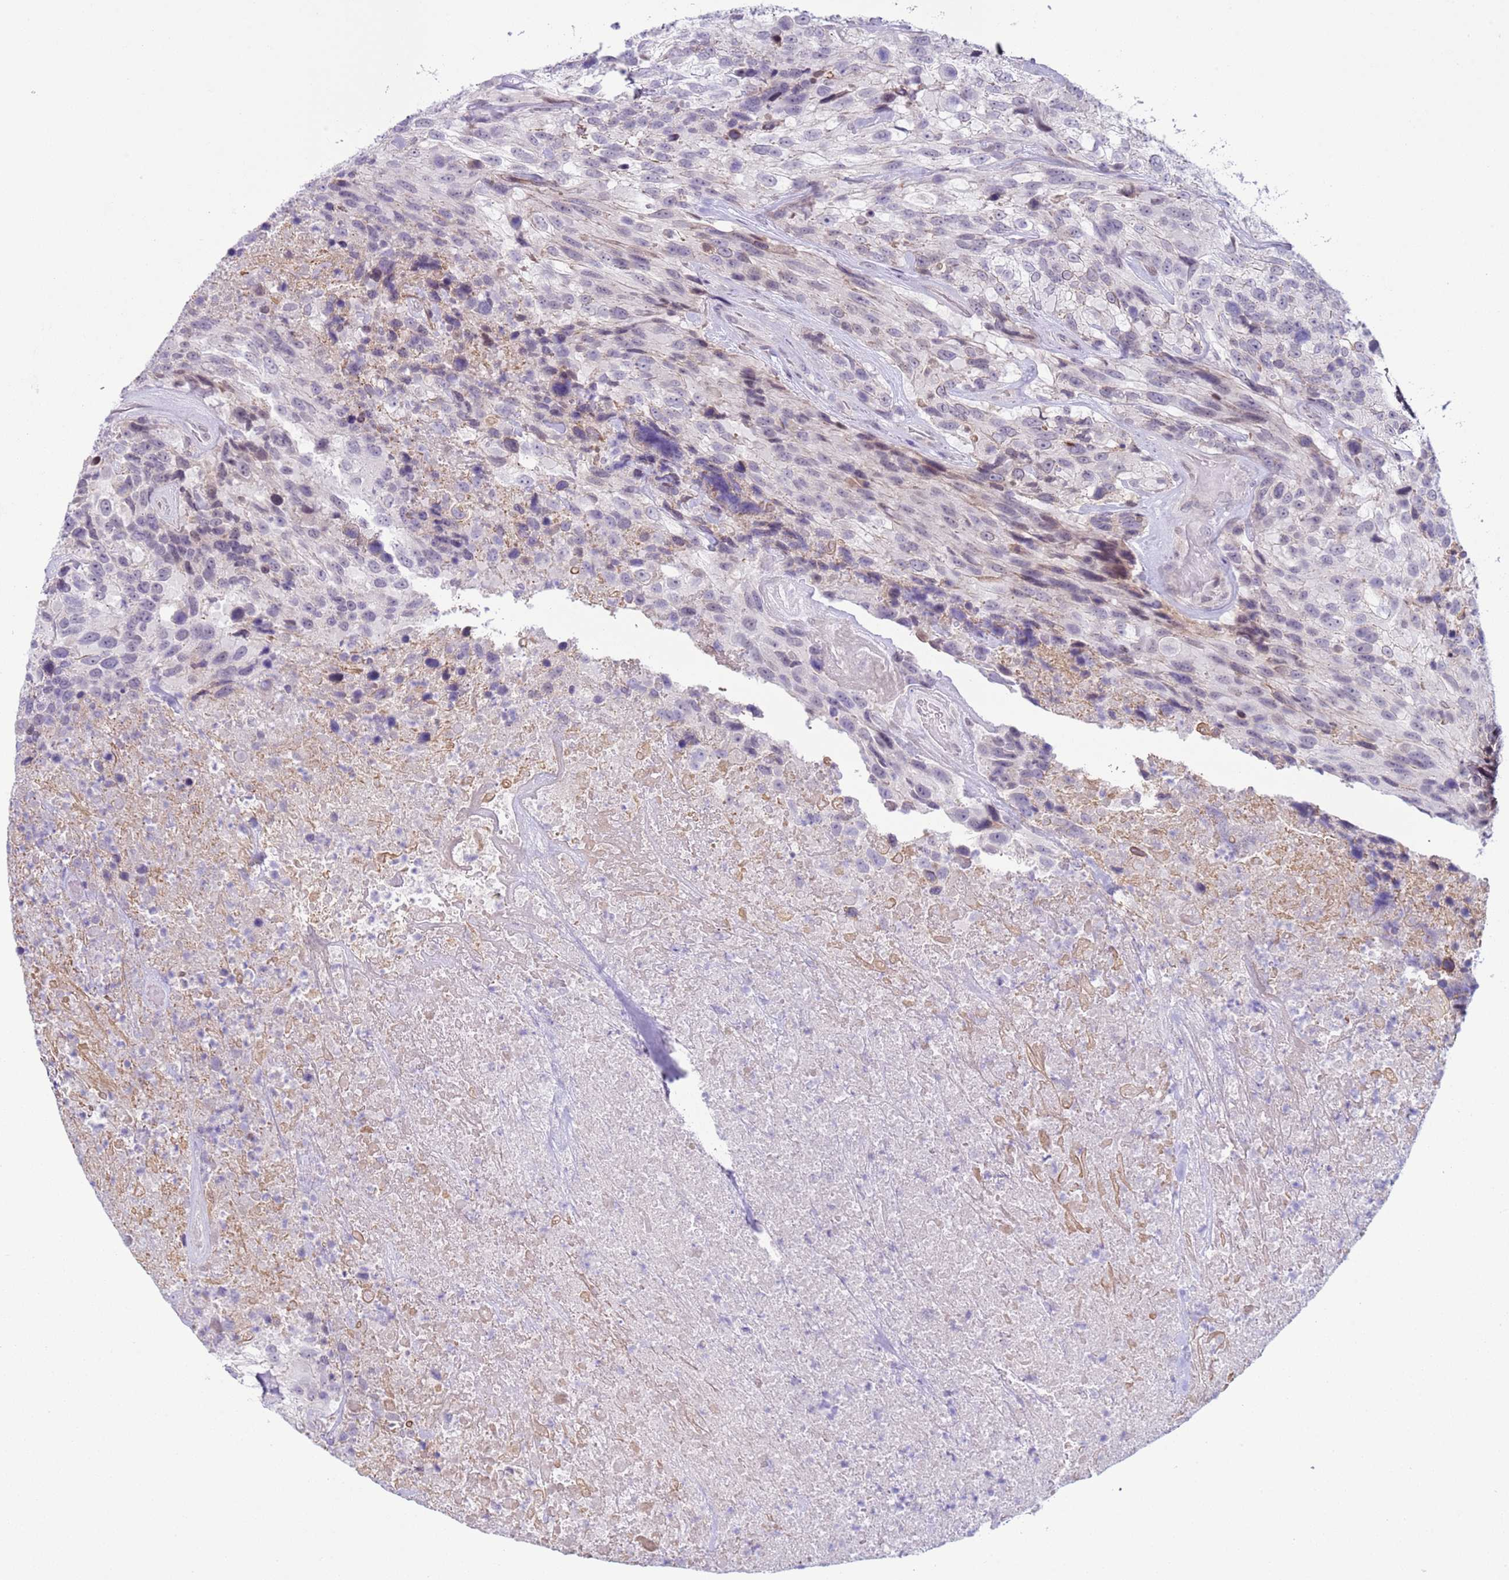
{"staining": {"intensity": "negative", "quantity": "none", "location": "none"}, "tissue": "urothelial cancer", "cell_type": "Tumor cells", "image_type": "cancer", "snomed": [{"axis": "morphology", "description": "Urothelial carcinoma, High grade"}, {"axis": "topography", "description": "Urinary bladder"}], "caption": "The IHC image has no significant expression in tumor cells of urothelial cancer tissue.", "gene": "NPAP1", "patient": {"sex": "female", "age": 70}}